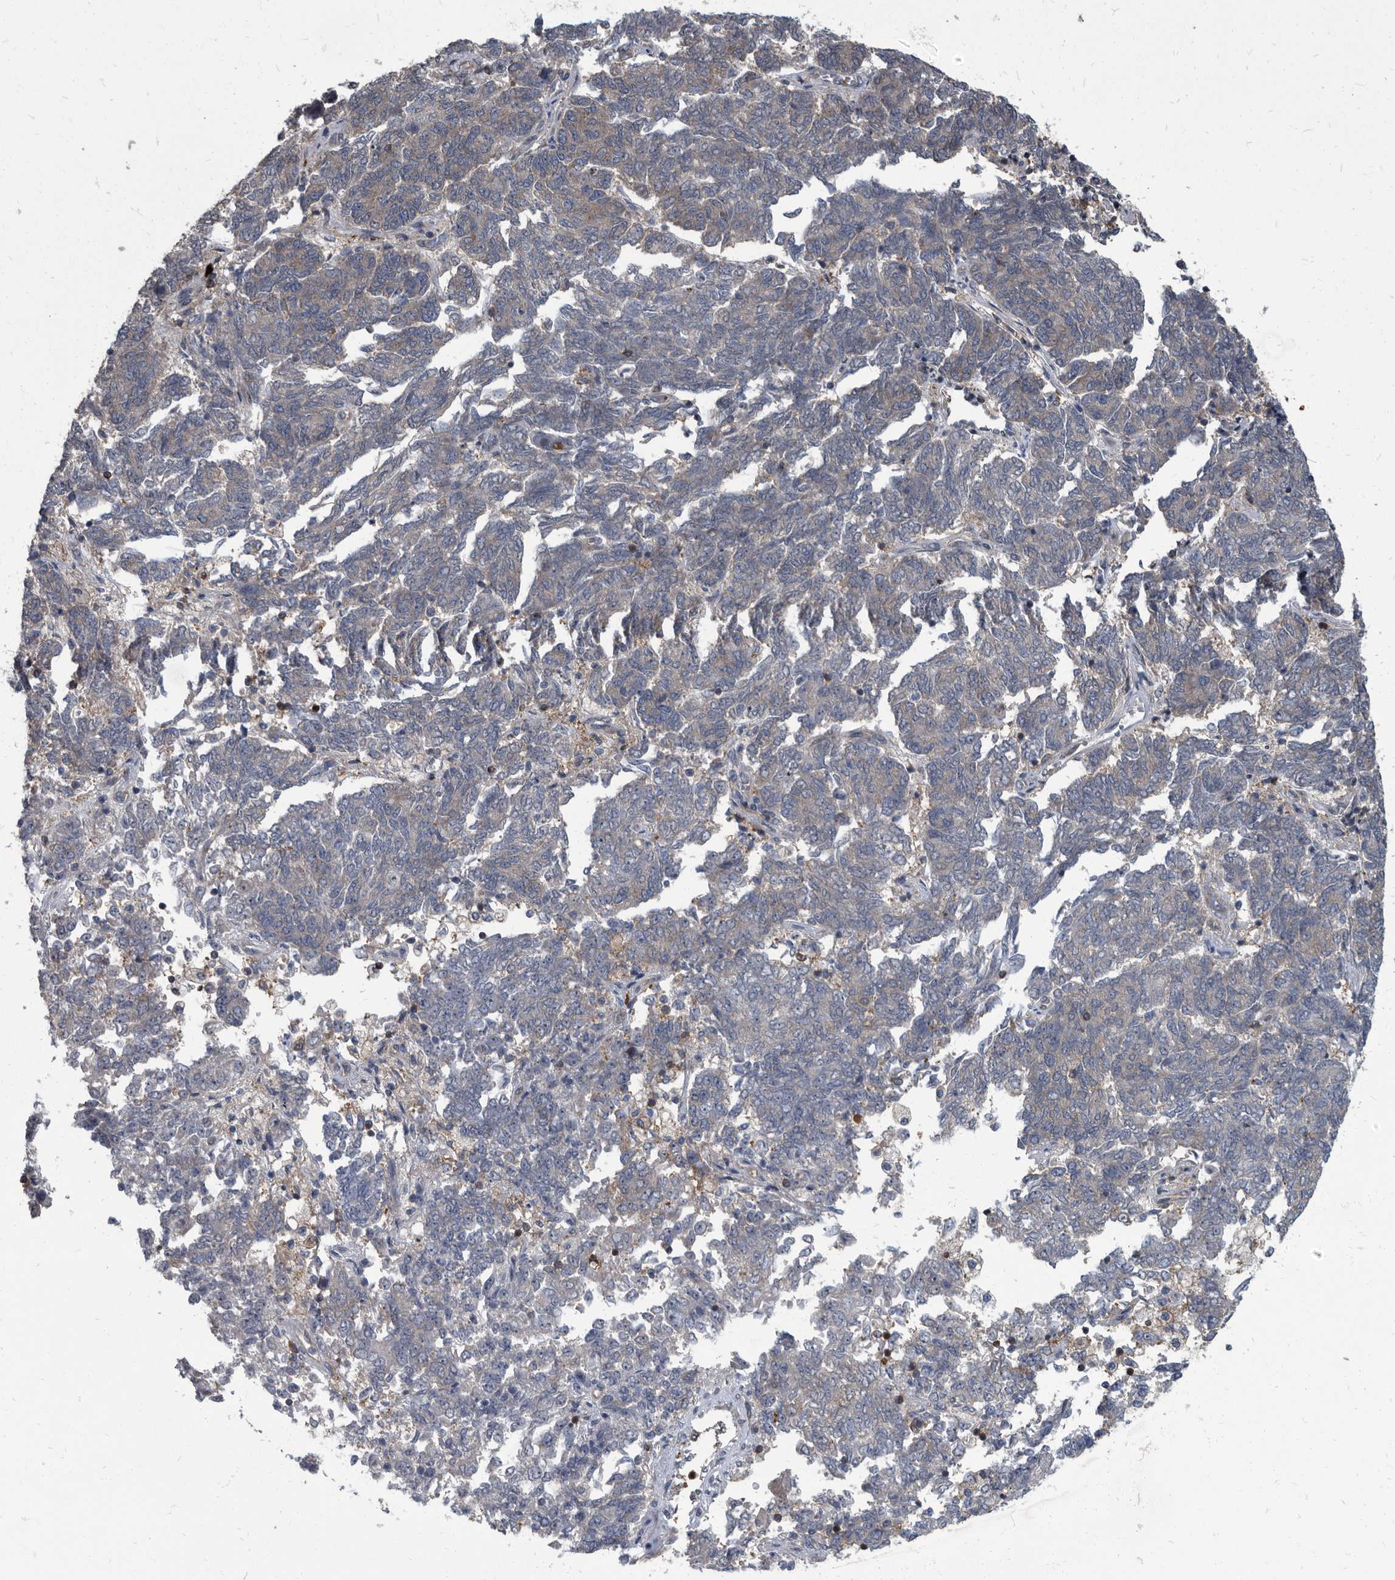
{"staining": {"intensity": "negative", "quantity": "none", "location": "none"}, "tissue": "endometrial cancer", "cell_type": "Tumor cells", "image_type": "cancer", "snomed": [{"axis": "morphology", "description": "Adenocarcinoma, NOS"}, {"axis": "topography", "description": "Endometrium"}], "caption": "Histopathology image shows no significant protein staining in tumor cells of endometrial cancer (adenocarcinoma). Brightfield microscopy of immunohistochemistry (IHC) stained with DAB (3,3'-diaminobenzidine) (brown) and hematoxylin (blue), captured at high magnification.", "gene": "CDV3", "patient": {"sex": "female", "age": 80}}